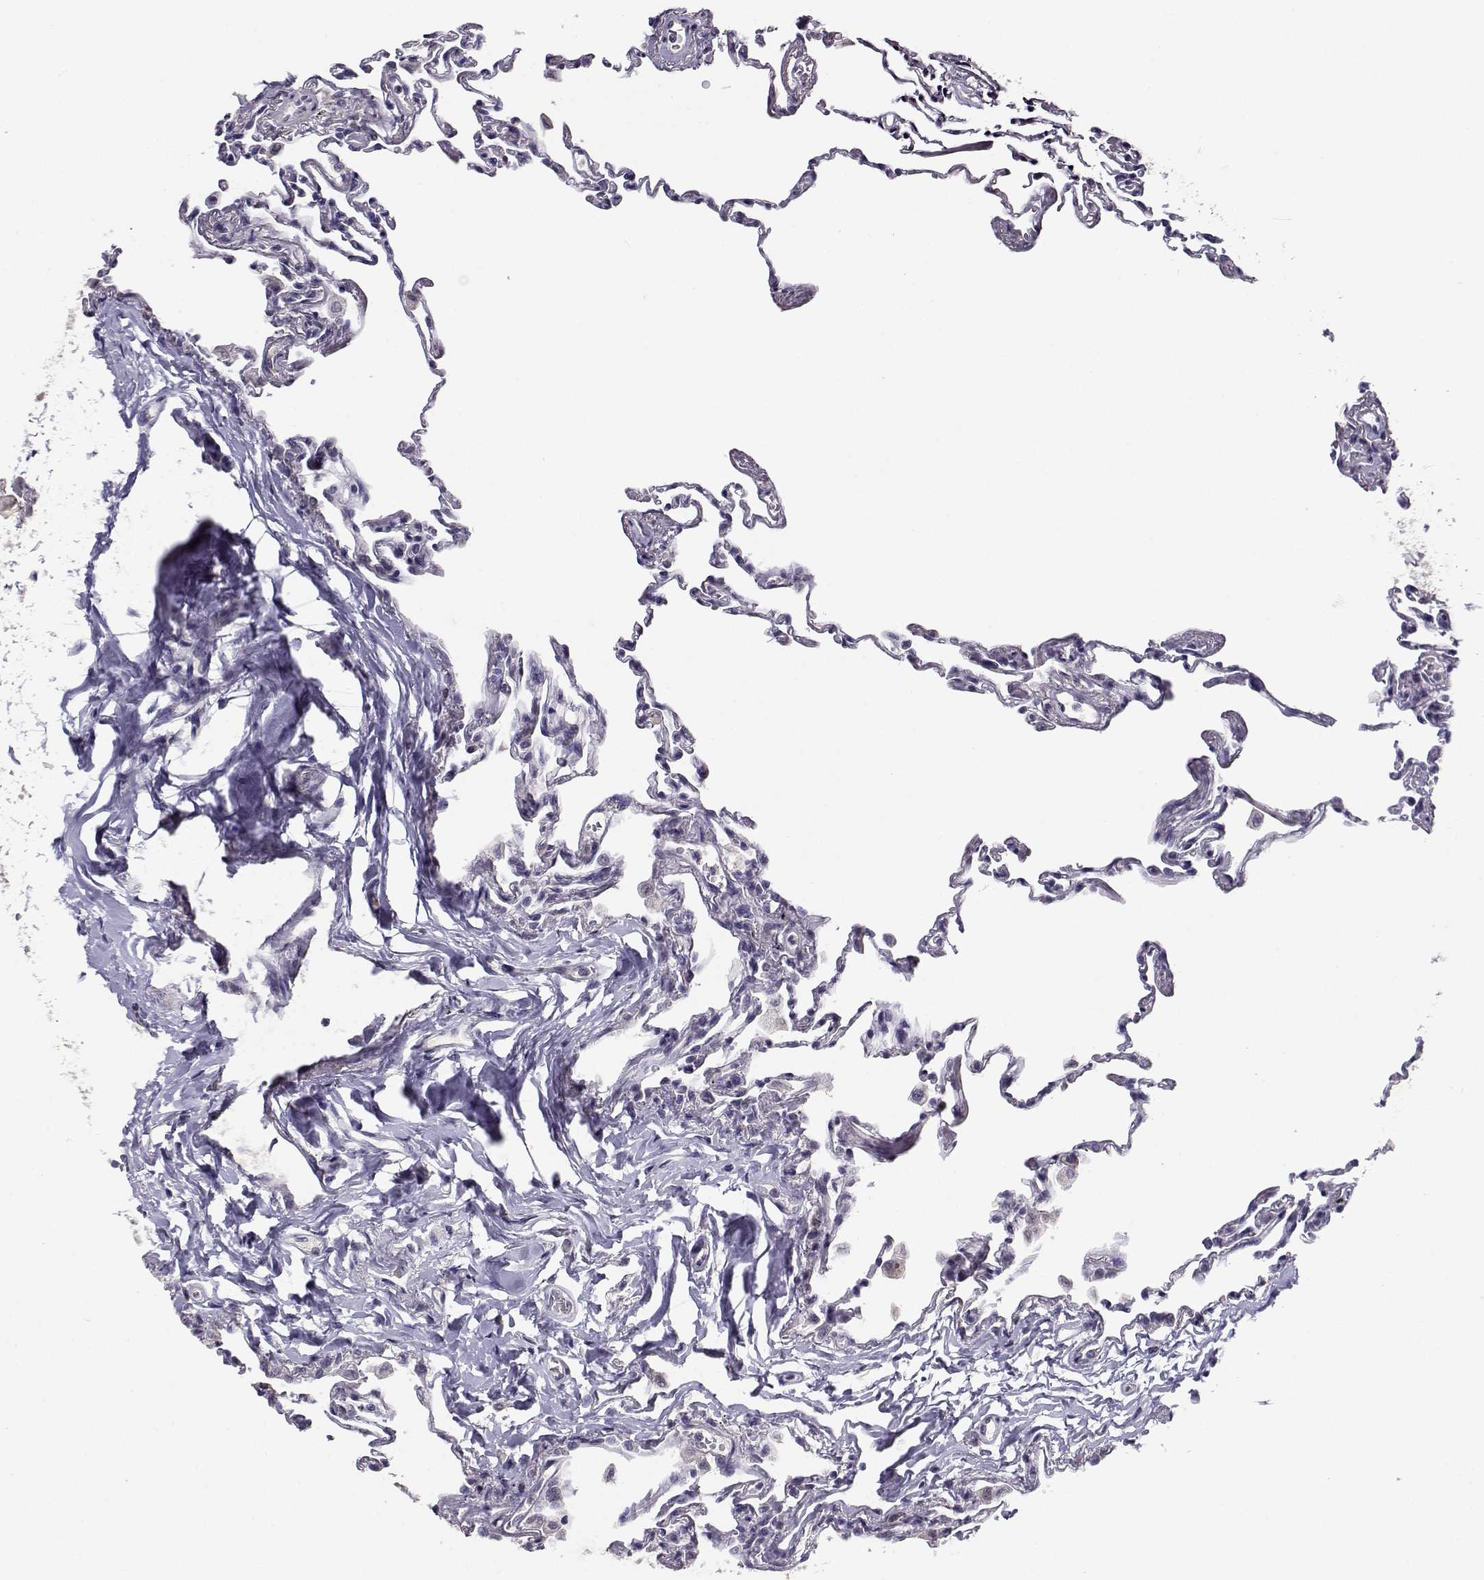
{"staining": {"intensity": "negative", "quantity": "none", "location": "none"}, "tissue": "lung", "cell_type": "Alveolar cells", "image_type": "normal", "snomed": [{"axis": "morphology", "description": "Normal tissue, NOS"}, {"axis": "topography", "description": "Lung"}], "caption": "Immunohistochemistry image of normal lung: human lung stained with DAB demonstrates no significant protein expression in alveolar cells.", "gene": "RHOXF2", "patient": {"sex": "female", "age": 57}}